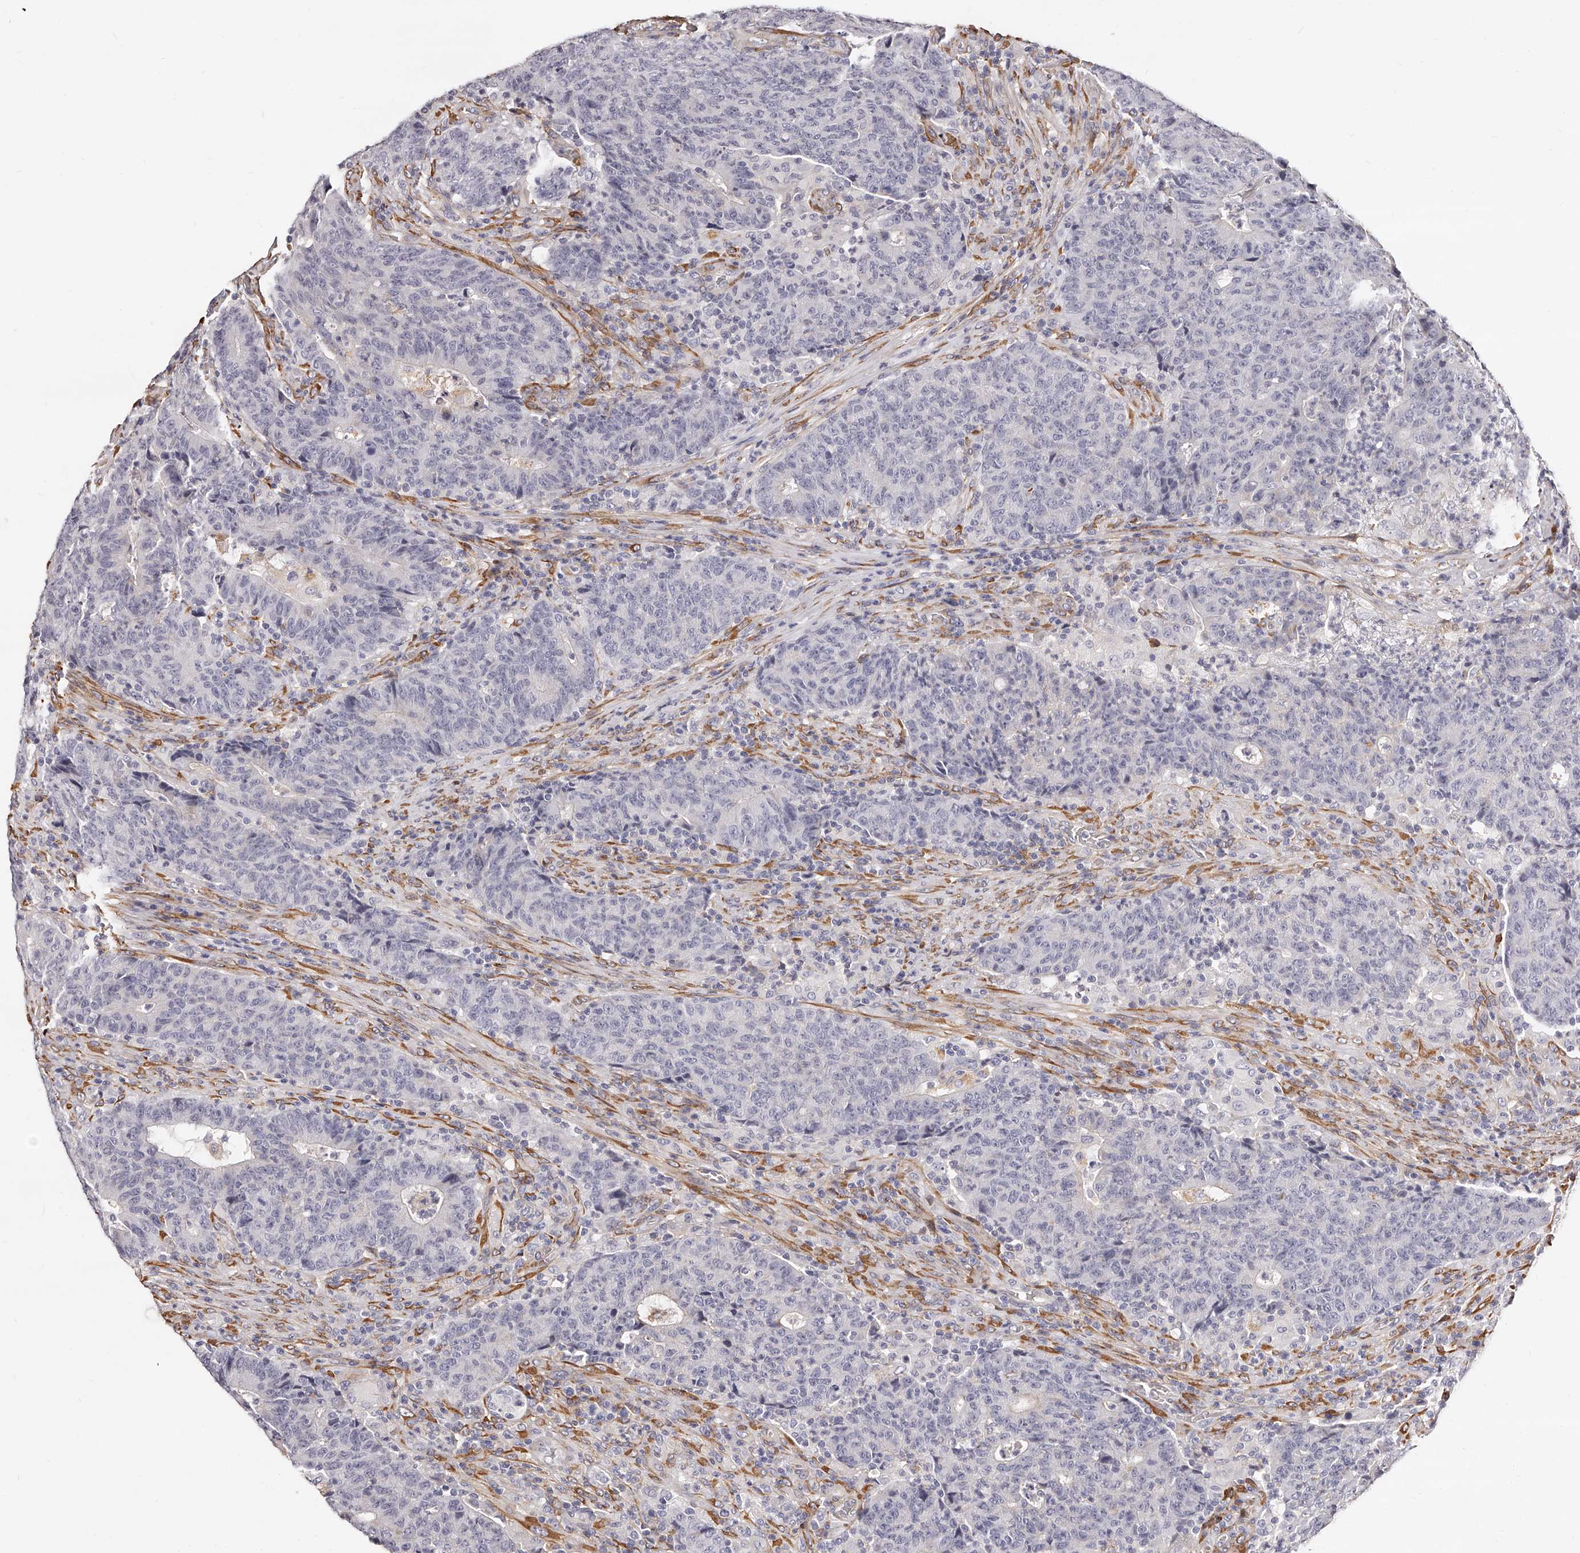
{"staining": {"intensity": "negative", "quantity": "none", "location": "none"}, "tissue": "colorectal cancer", "cell_type": "Tumor cells", "image_type": "cancer", "snomed": [{"axis": "morphology", "description": "Adenocarcinoma, NOS"}, {"axis": "topography", "description": "Colon"}], "caption": "Histopathology image shows no protein positivity in tumor cells of colorectal adenocarcinoma tissue. (Brightfield microscopy of DAB (3,3'-diaminobenzidine) immunohistochemistry at high magnification).", "gene": "CD82", "patient": {"sex": "female", "age": 75}}